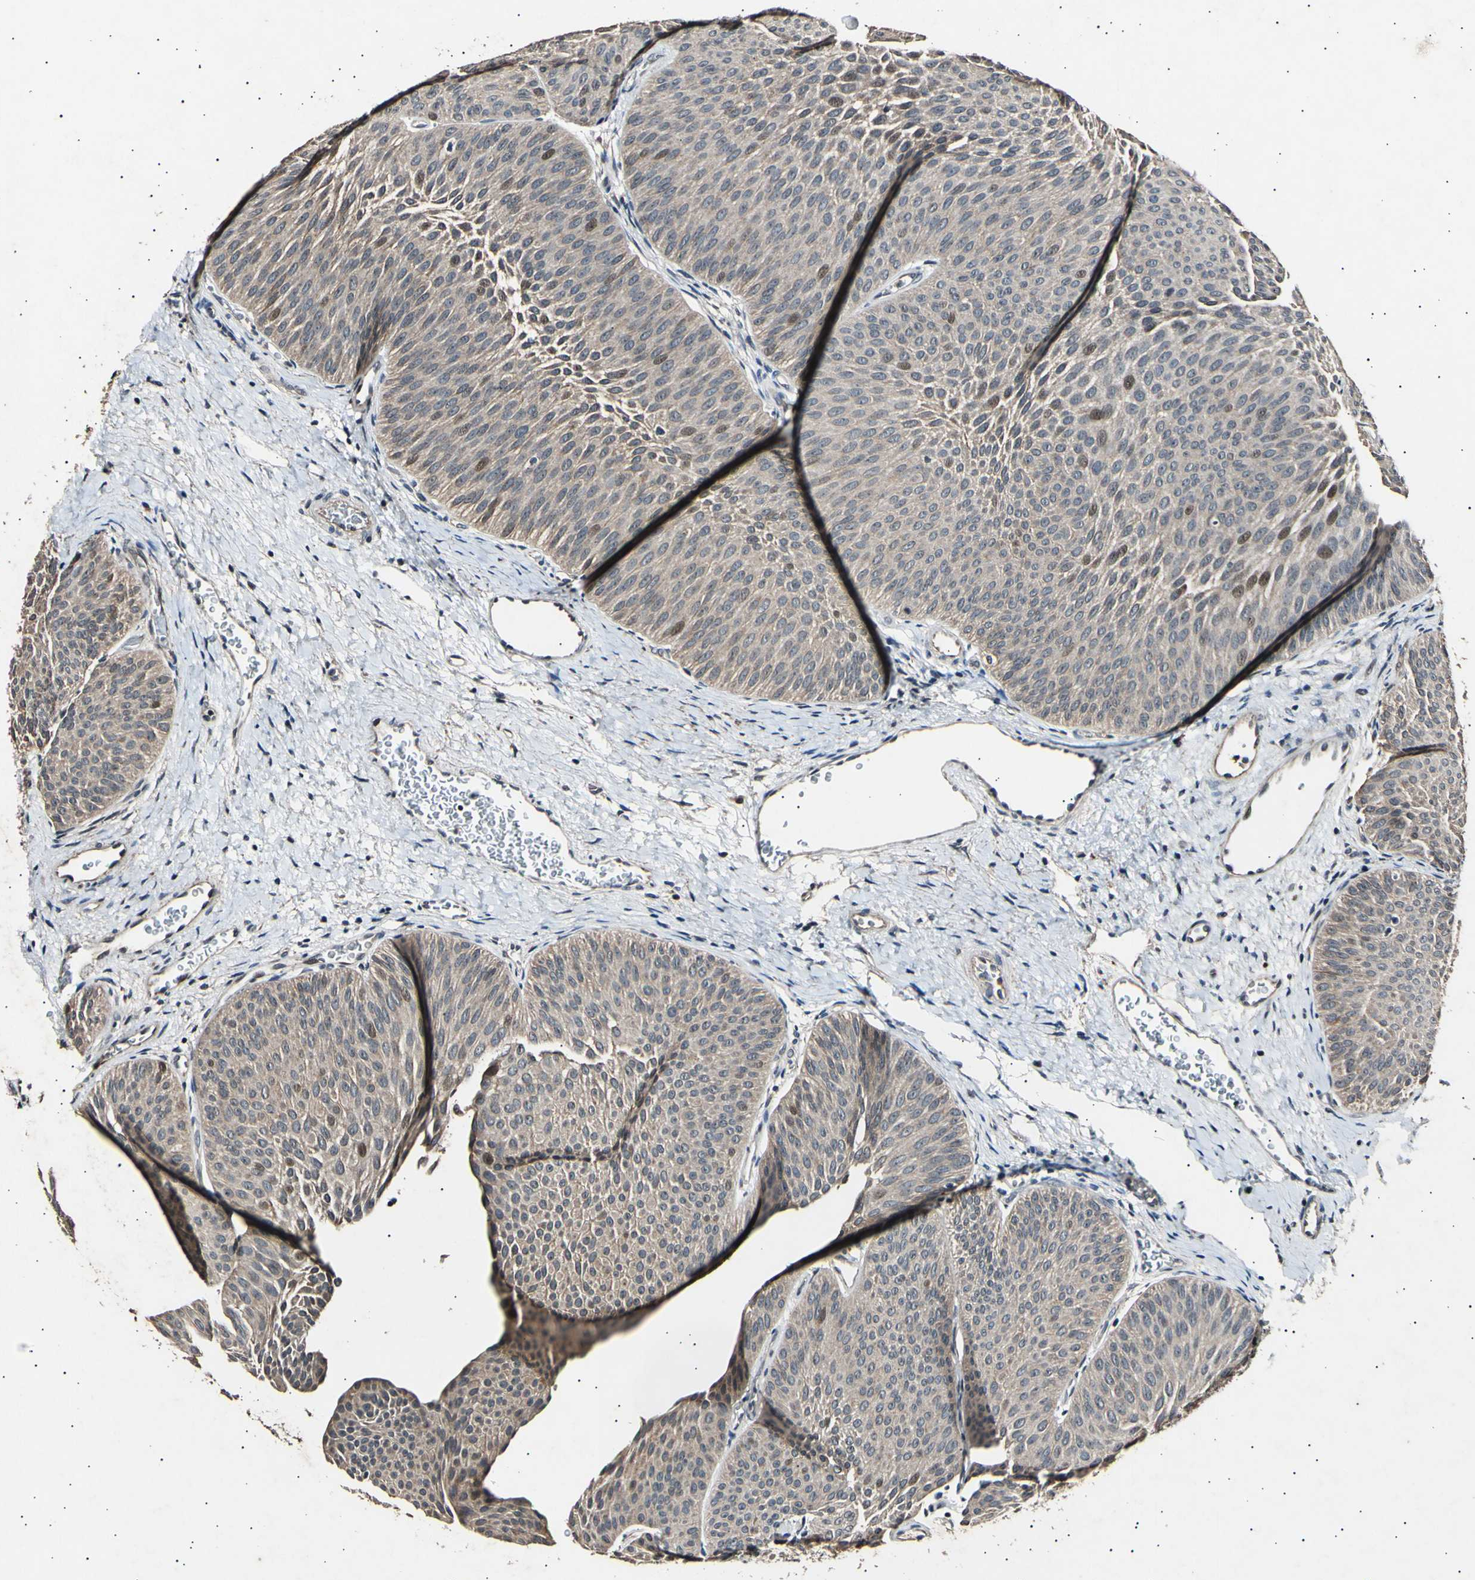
{"staining": {"intensity": "weak", "quantity": ">75%", "location": "cytoplasmic/membranous,nuclear"}, "tissue": "urothelial cancer", "cell_type": "Tumor cells", "image_type": "cancer", "snomed": [{"axis": "morphology", "description": "Urothelial carcinoma, Low grade"}, {"axis": "topography", "description": "Urinary bladder"}], "caption": "Tumor cells exhibit weak cytoplasmic/membranous and nuclear staining in approximately >75% of cells in low-grade urothelial carcinoma.", "gene": "ADCY3", "patient": {"sex": "female", "age": 60}}